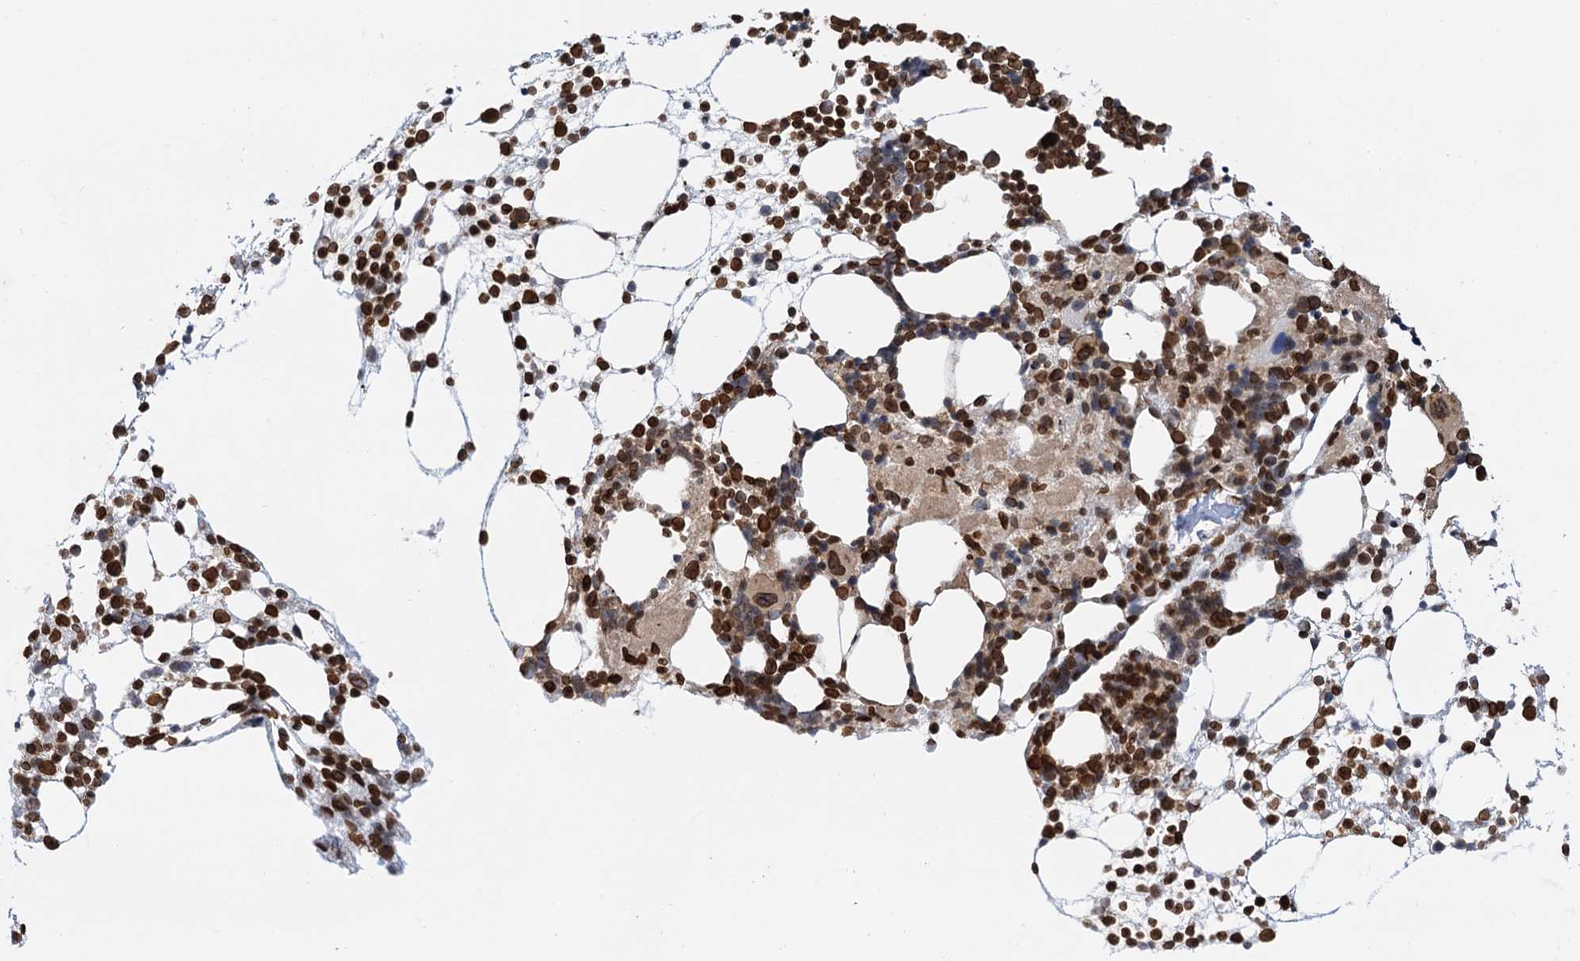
{"staining": {"intensity": "strong", "quantity": ">75%", "location": "nuclear"}, "tissue": "bone marrow", "cell_type": "Hematopoietic cells", "image_type": "normal", "snomed": [{"axis": "morphology", "description": "Normal tissue, NOS"}, {"axis": "topography", "description": "Bone marrow"}], "caption": "DAB (3,3'-diaminobenzidine) immunohistochemical staining of unremarkable bone marrow shows strong nuclear protein positivity in approximately >75% of hematopoietic cells. (Stains: DAB in brown, nuclei in blue, Microscopy: brightfield microscopy at high magnification).", "gene": "ZC3H13", "patient": {"sex": "female", "age": 57}}